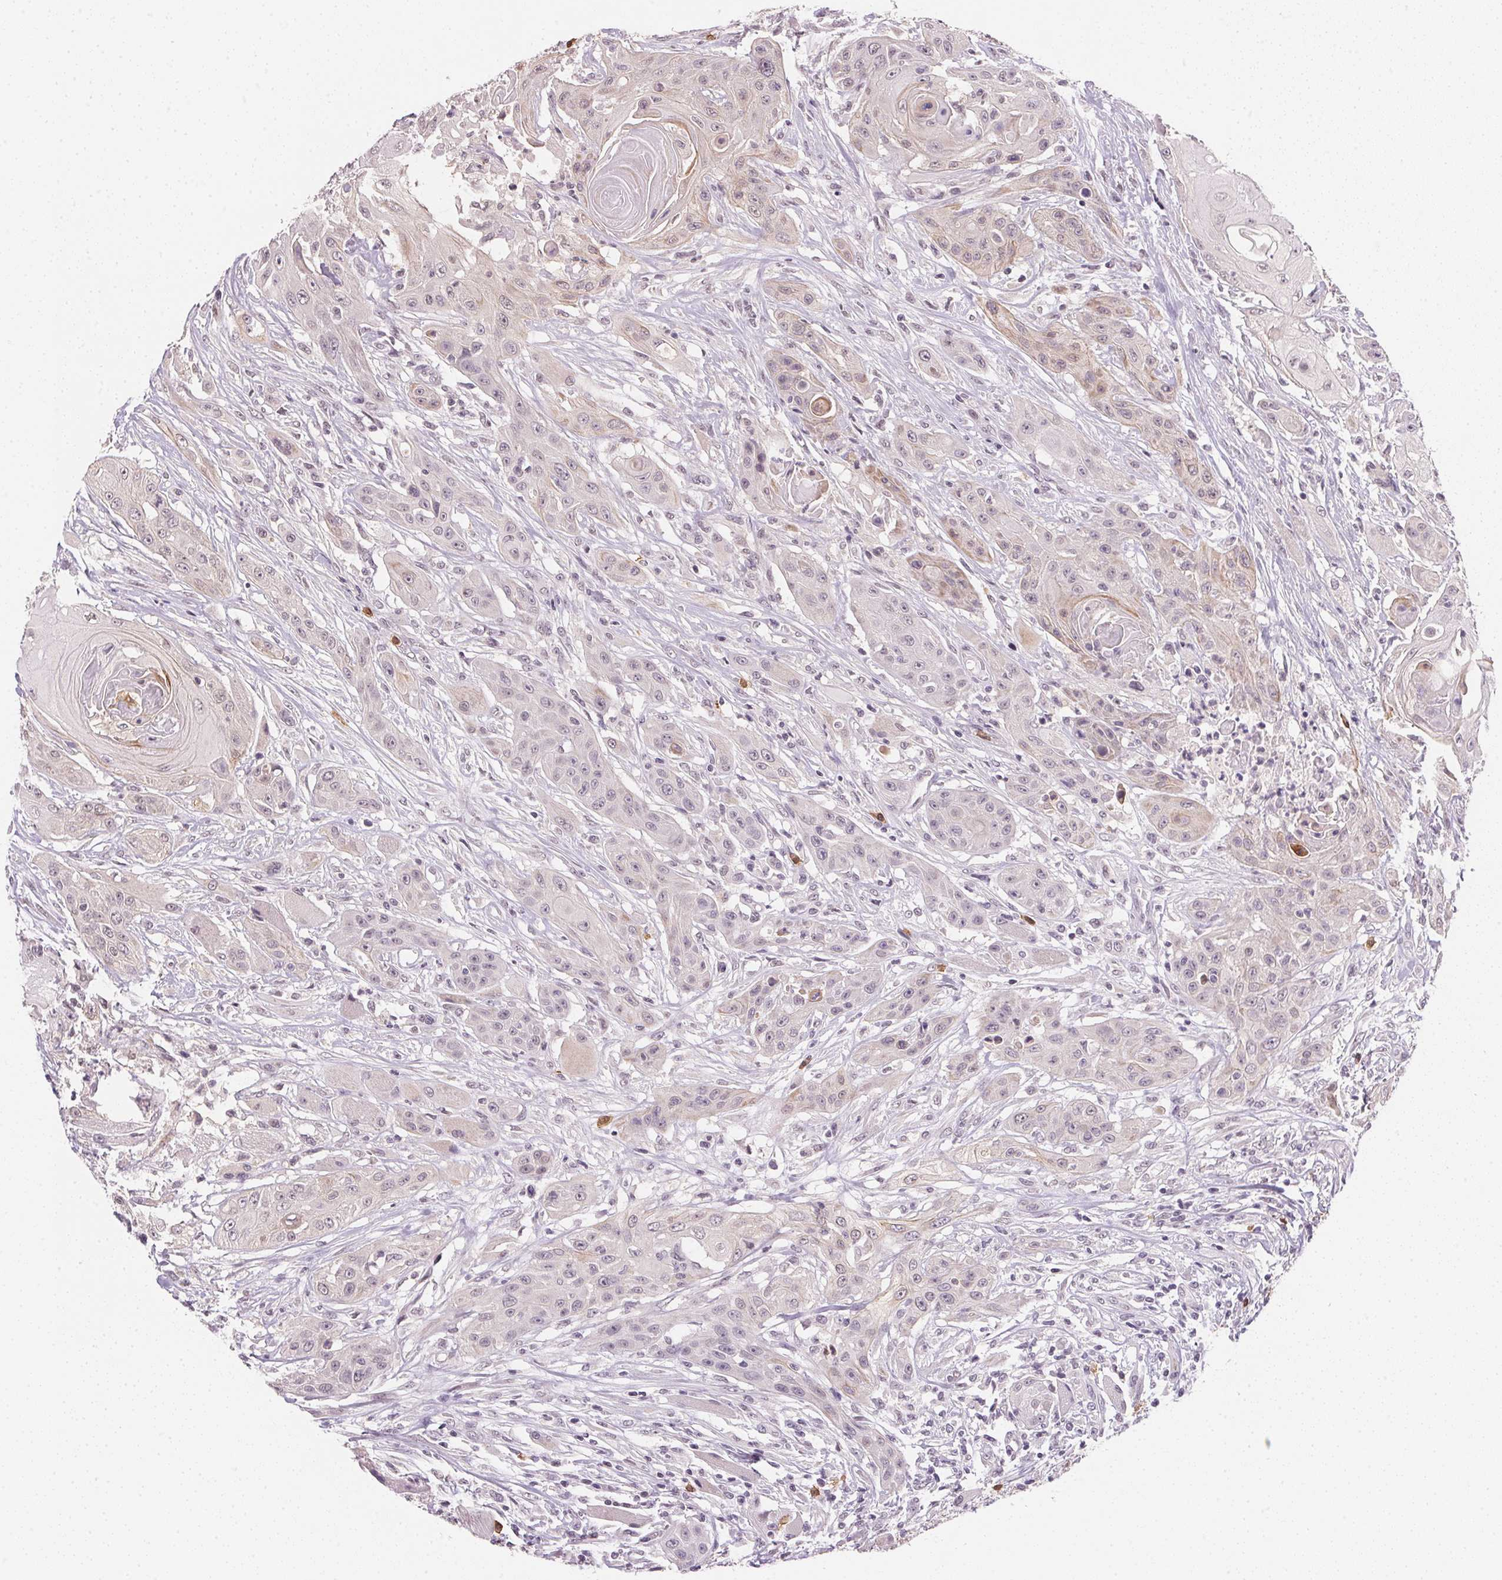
{"staining": {"intensity": "weak", "quantity": "<25%", "location": "nuclear"}, "tissue": "head and neck cancer", "cell_type": "Tumor cells", "image_type": "cancer", "snomed": [{"axis": "morphology", "description": "Squamous cell carcinoma, NOS"}, {"axis": "topography", "description": "Oral tissue"}, {"axis": "topography", "description": "Head-Neck"}, {"axis": "topography", "description": "Neck, NOS"}], "caption": "Histopathology image shows no protein positivity in tumor cells of head and neck cancer tissue.", "gene": "FNDC4", "patient": {"sex": "female", "age": 55}}